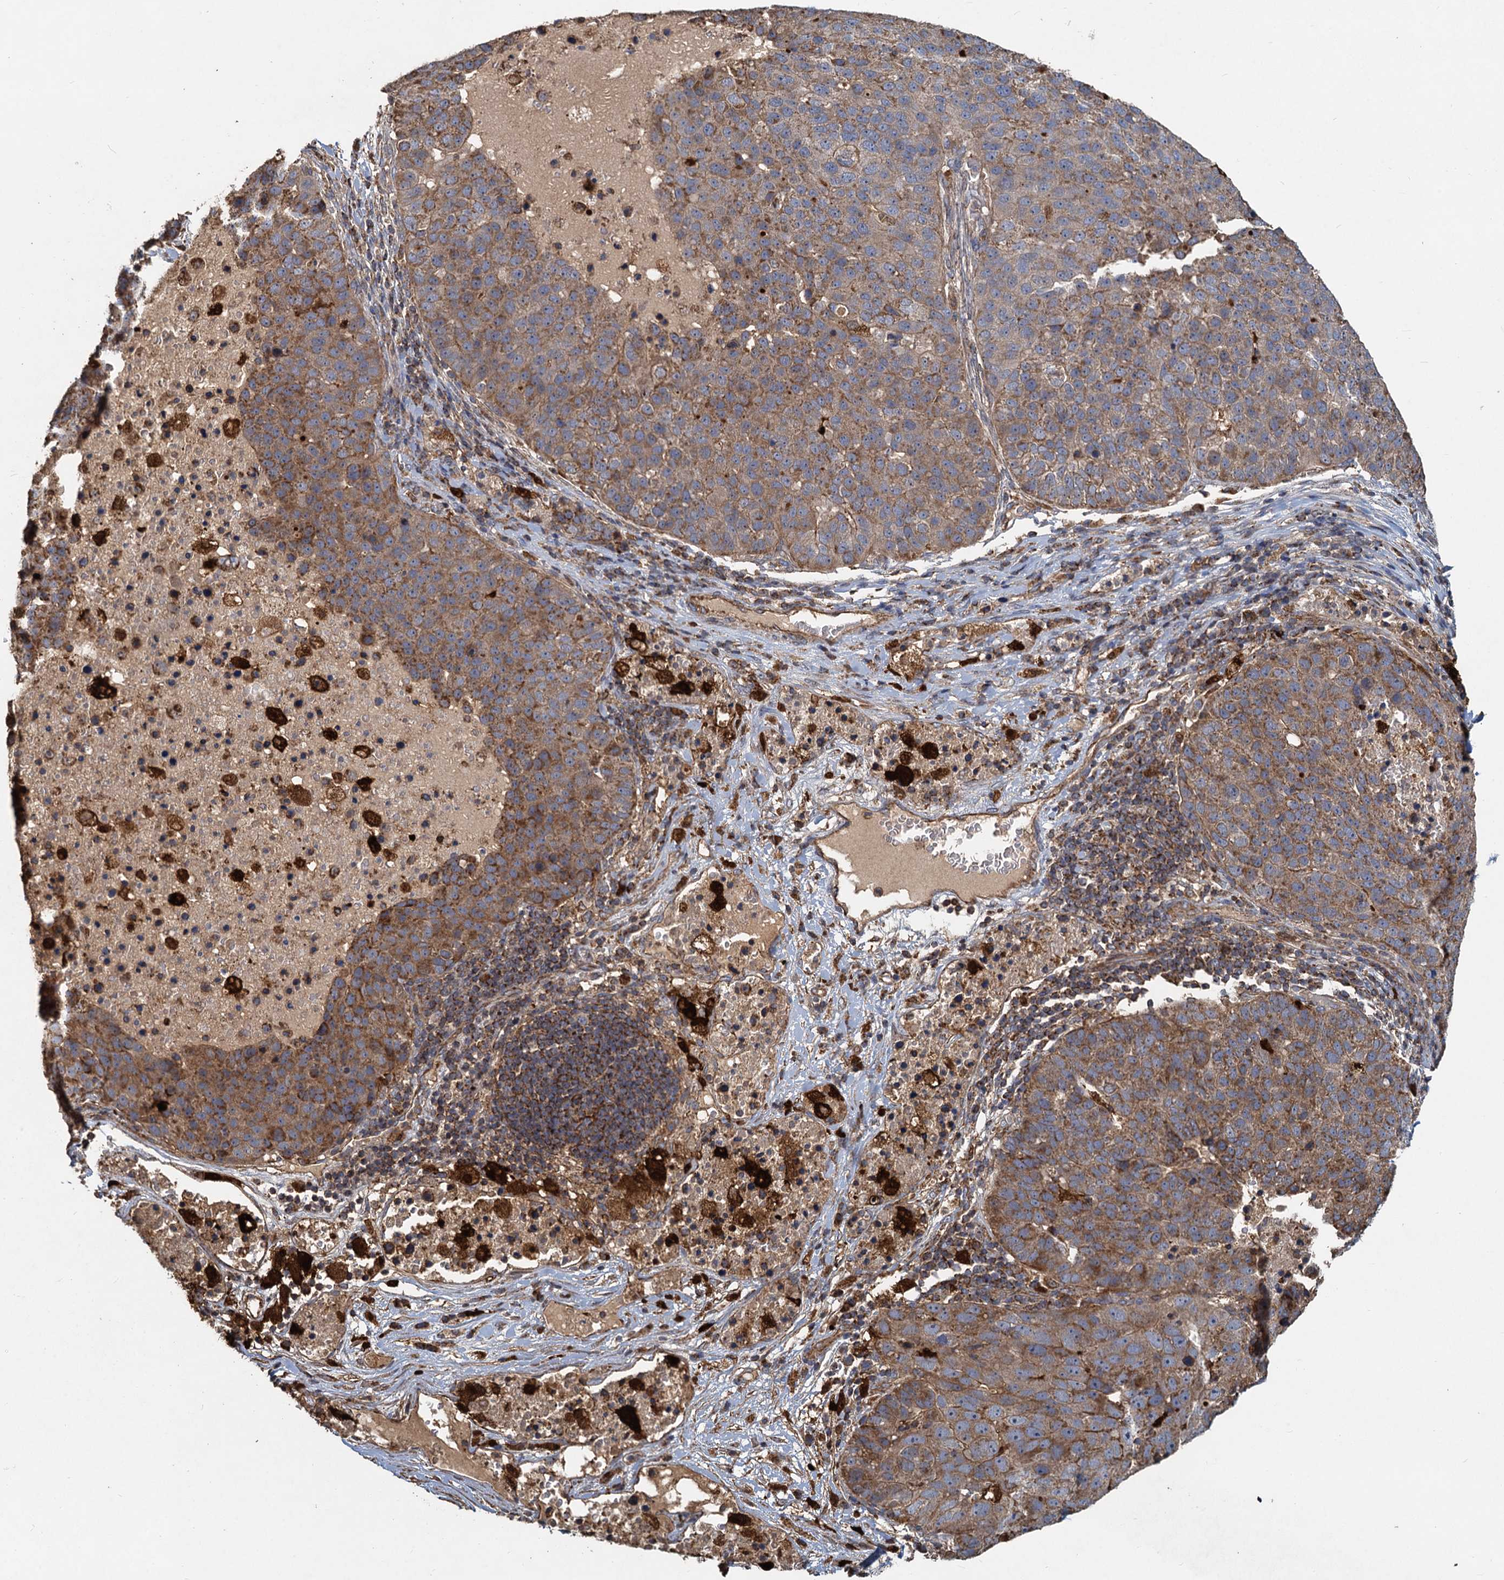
{"staining": {"intensity": "moderate", "quantity": ">75%", "location": "cytoplasmic/membranous"}, "tissue": "pancreatic cancer", "cell_type": "Tumor cells", "image_type": "cancer", "snomed": [{"axis": "morphology", "description": "Adenocarcinoma, NOS"}, {"axis": "topography", "description": "Pancreas"}], "caption": "The micrograph demonstrates staining of pancreatic cancer, revealing moderate cytoplasmic/membranous protein positivity (brown color) within tumor cells.", "gene": "SDS", "patient": {"sex": "female", "age": 61}}